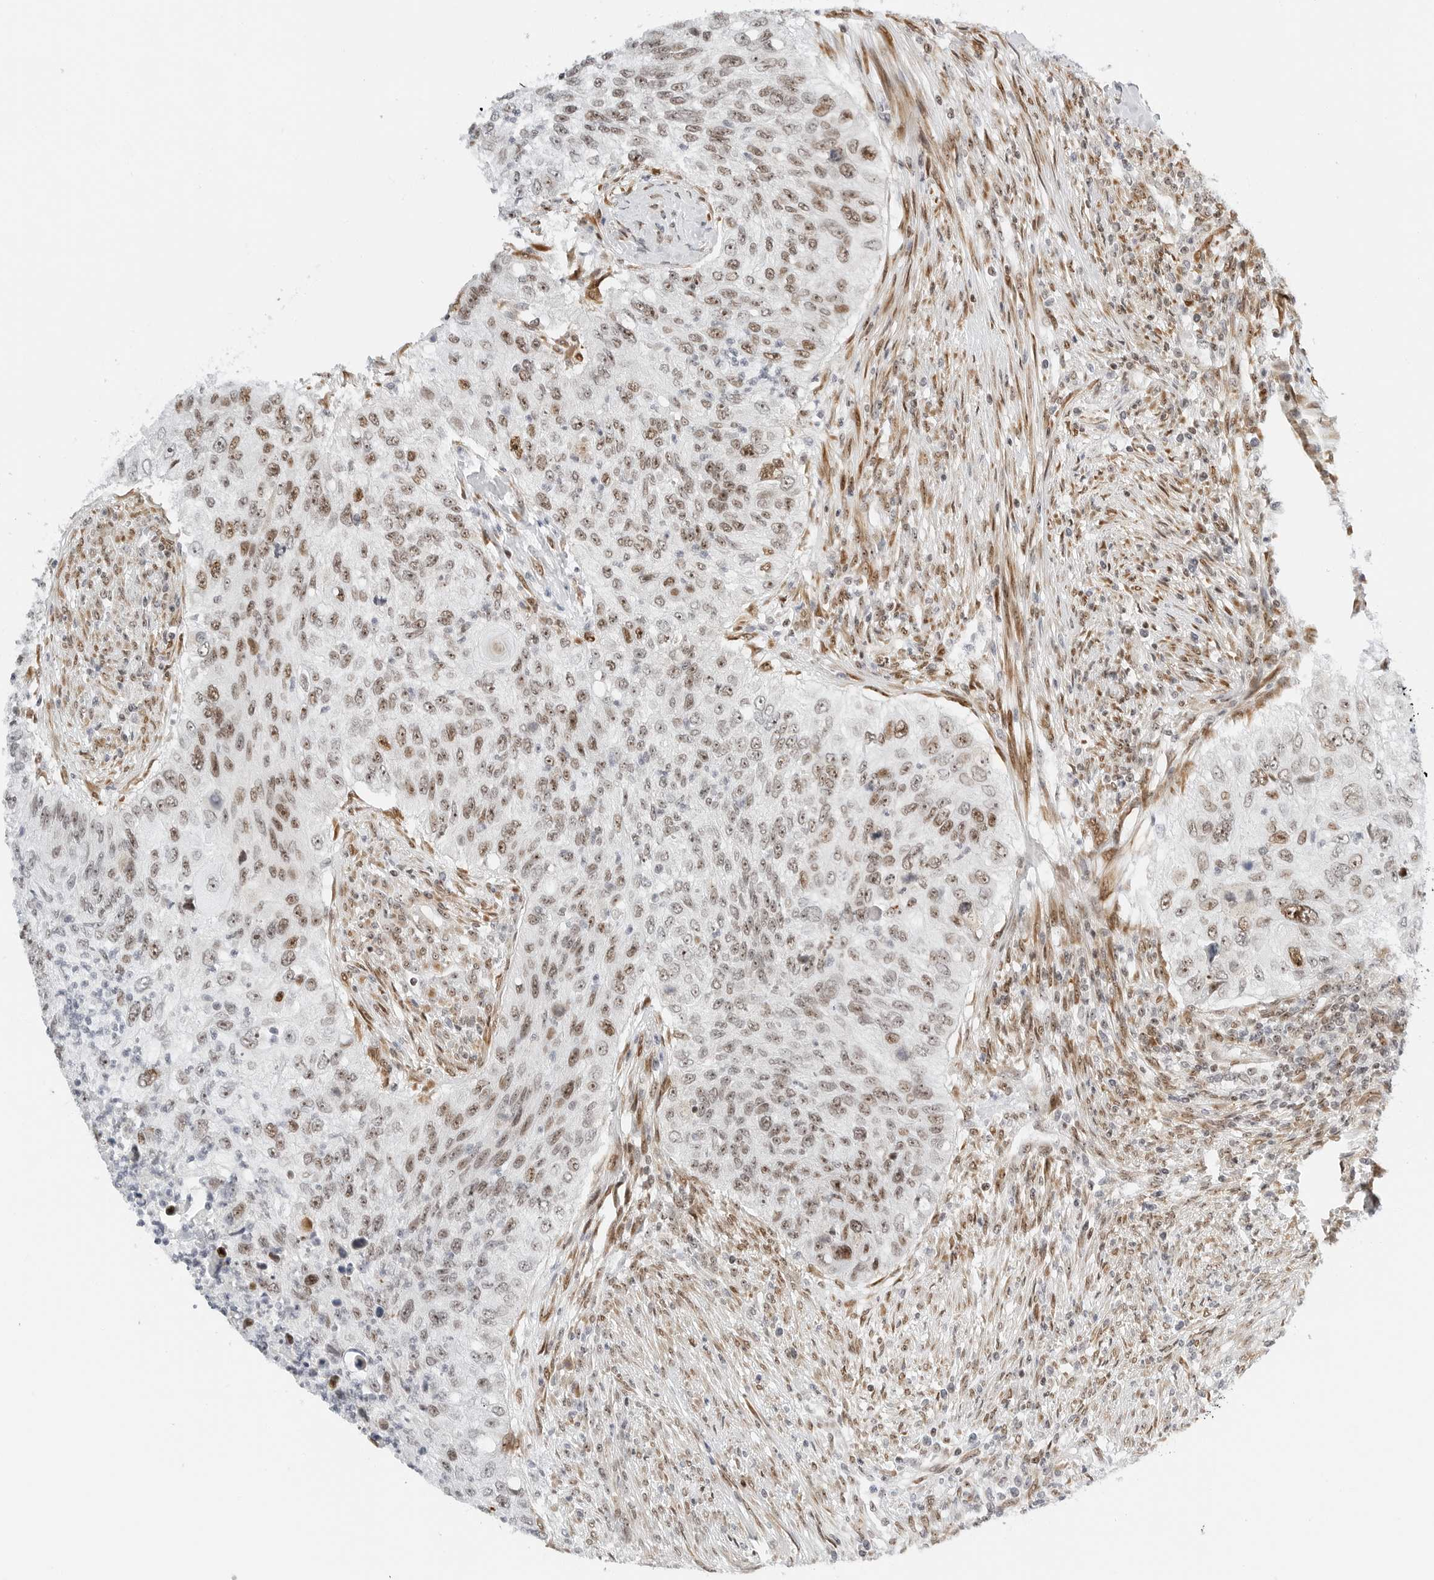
{"staining": {"intensity": "moderate", "quantity": "25%-75%", "location": "nuclear"}, "tissue": "urothelial cancer", "cell_type": "Tumor cells", "image_type": "cancer", "snomed": [{"axis": "morphology", "description": "Urothelial carcinoma, High grade"}, {"axis": "topography", "description": "Urinary bladder"}], "caption": "High-grade urothelial carcinoma stained with IHC reveals moderate nuclear staining in about 25%-75% of tumor cells.", "gene": "RIMKLA", "patient": {"sex": "female", "age": 60}}